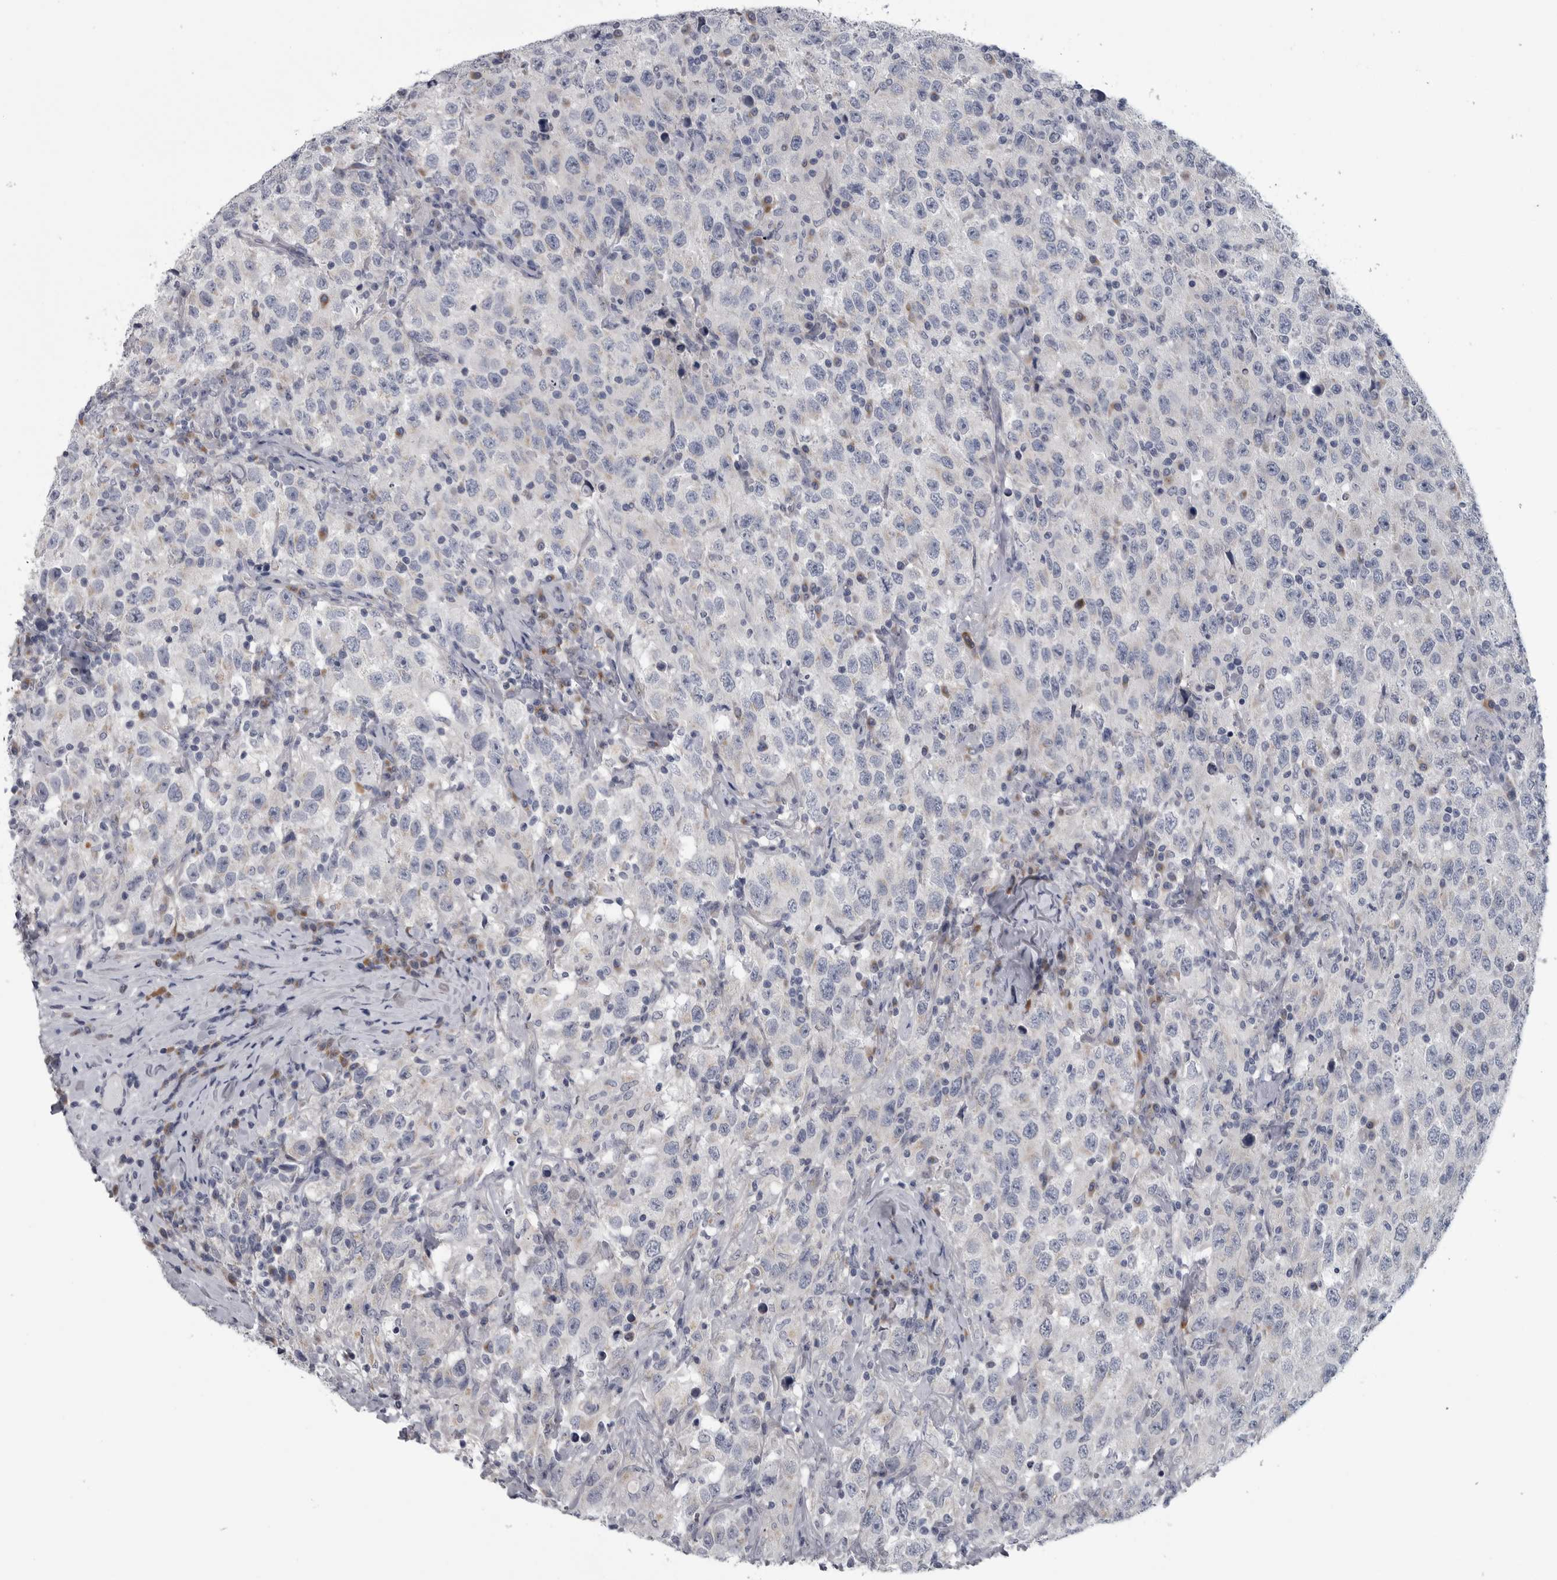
{"staining": {"intensity": "negative", "quantity": "none", "location": "none"}, "tissue": "testis cancer", "cell_type": "Tumor cells", "image_type": "cancer", "snomed": [{"axis": "morphology", "description": "Seminoma, NOS"}, {"axis": "topography", "description": "Testis"}], "caption": "IHC of human testis seminoma demonstrates no positivity in tumor cells.", "gene": "MYOC", "patient": {"sex": "male", "age": 41}}